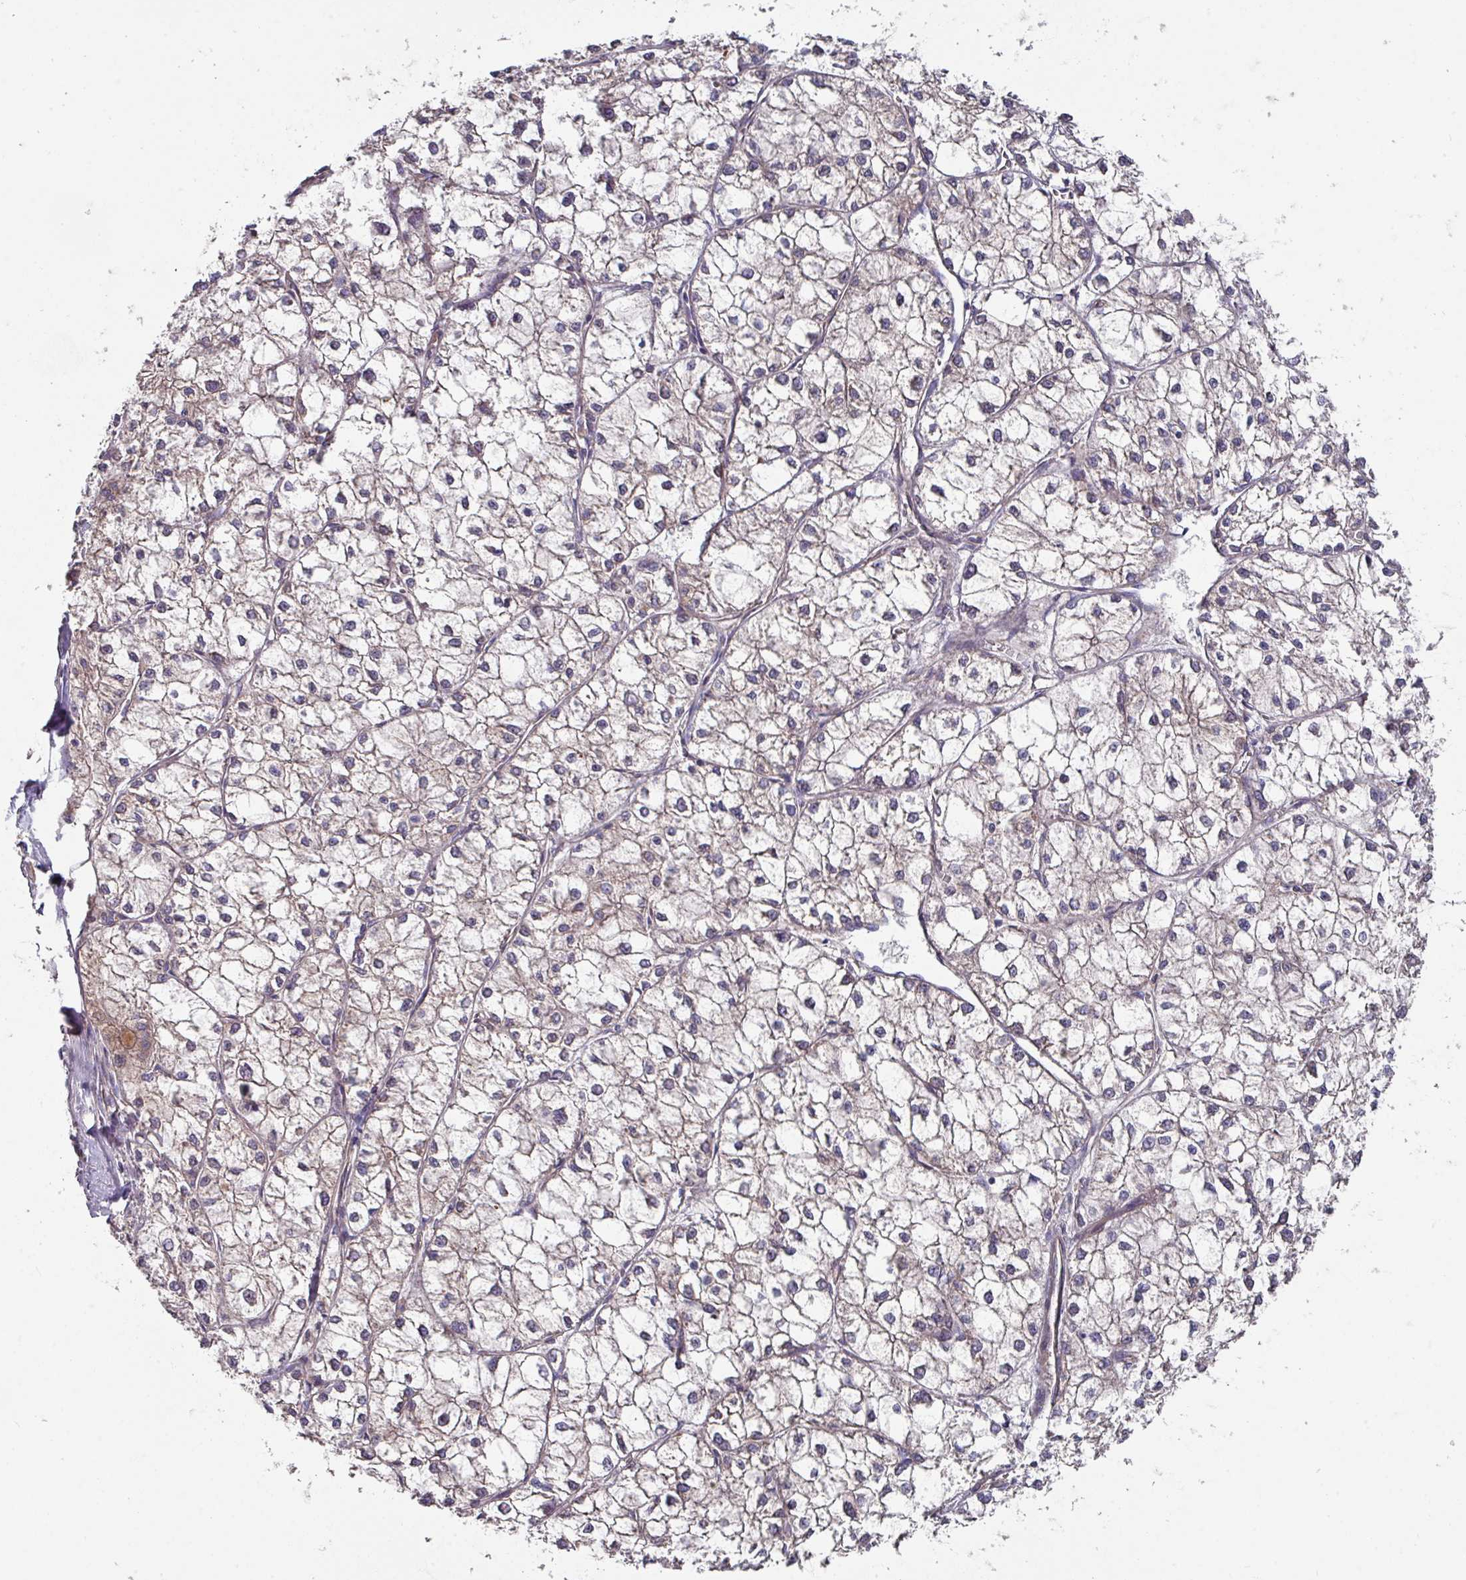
{"staining": {"intensity": "weak", "quantity": ">75%", "location": "cytoplasmic/membranous"}, "tissue": "liver cancer", "cell_type": "Tumor cells", "image_type": "cancer", "snomed": [{"axis": "morphology", "description": "Carcinoma, Hepatocellular, NOS"}, {"axis": "topography", "description": "Liver"}], "caption": "This photomicrograph reveals liver cancer stained with immunohistochemistry to label a protein in brown. The cytoplasmic/membranous of tumor cells show weak positivity for the protein. Nuclei are counter-stained blue.", "gene": "DCAF12L2", "patient": {"sex": "female", "age": 43}}